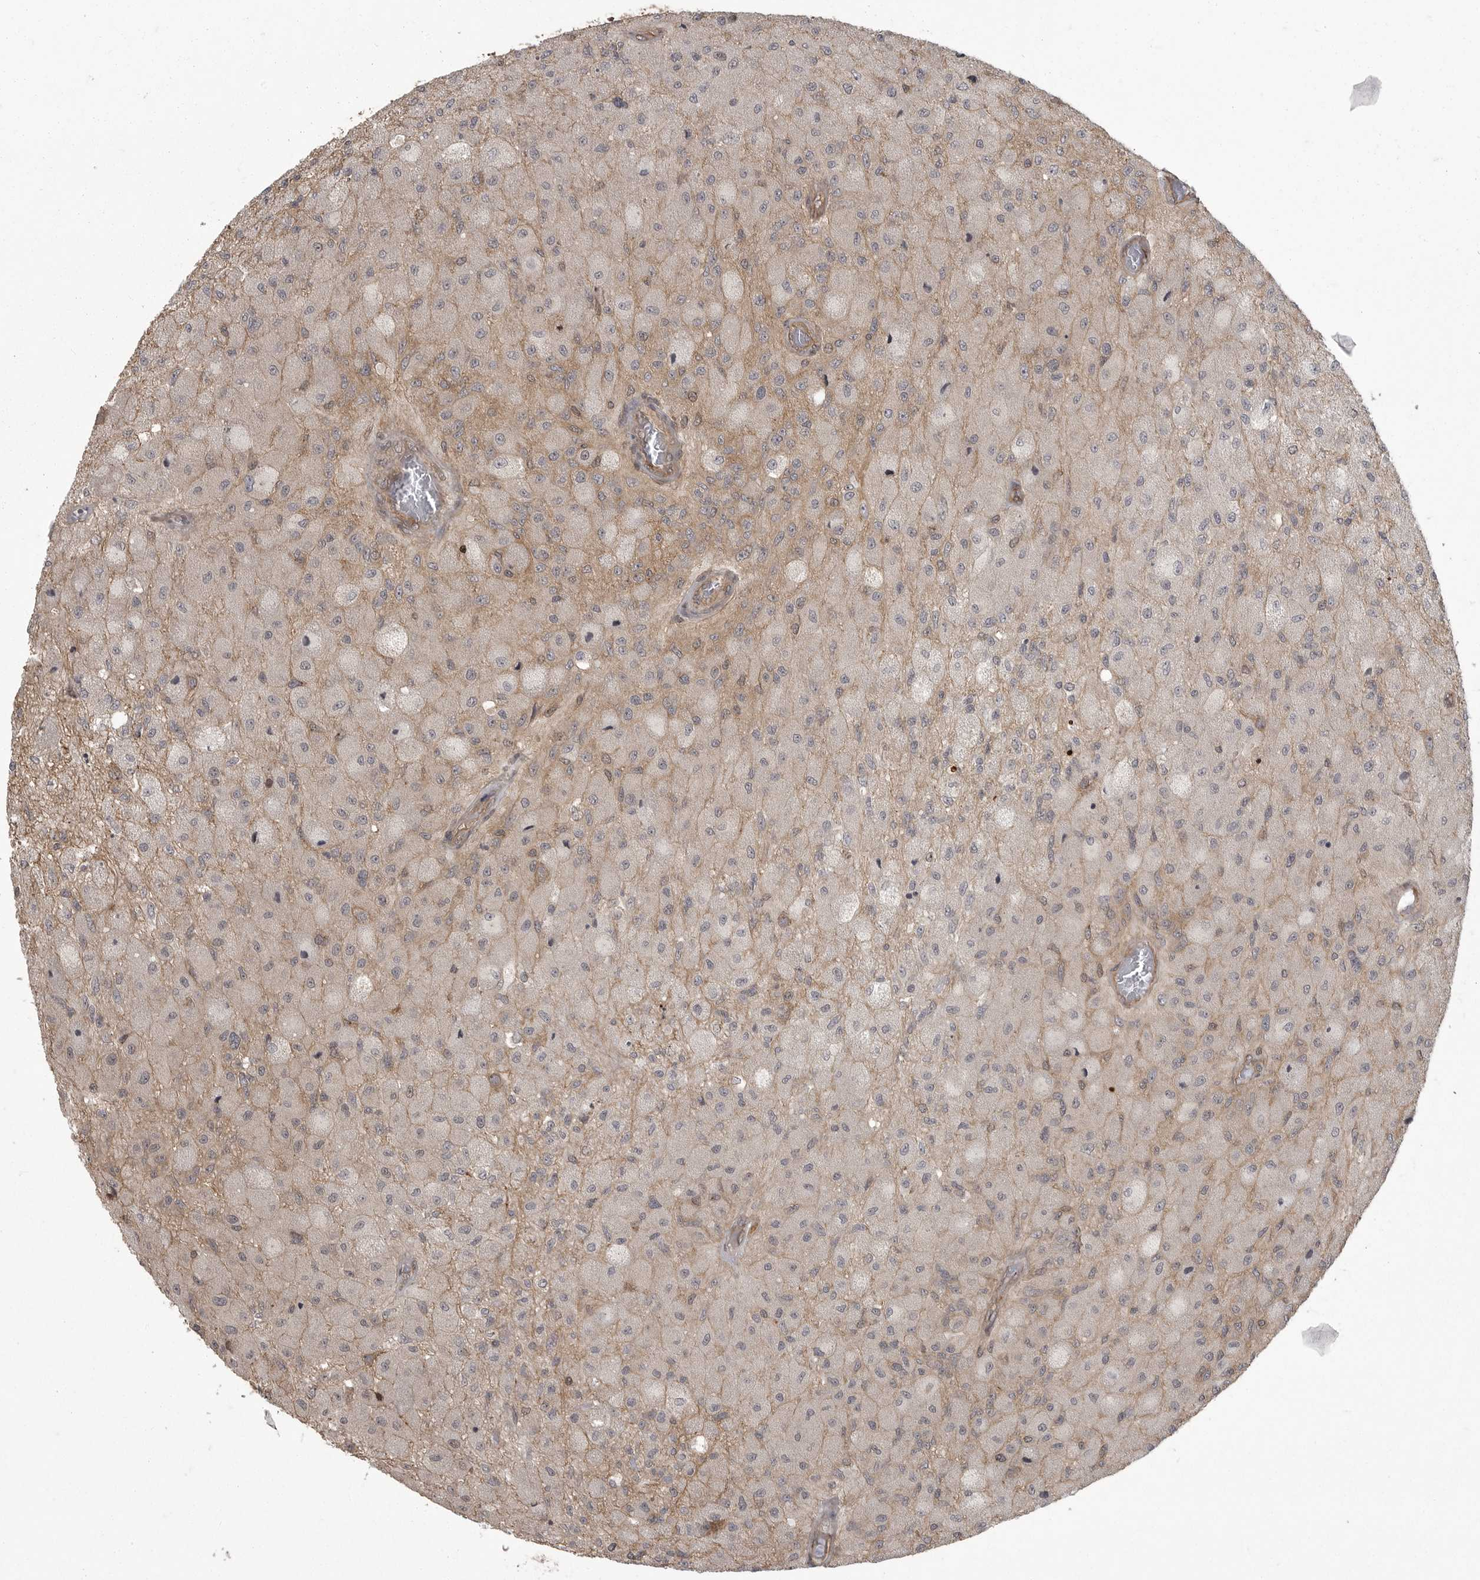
{"staining": {"intensity": "weak", "quantity": "<25%", "location": "cytoplasmic/membranous"}, "tissue": "glioma", "cell_type": "Tumor cells", "image_type": "cancer", "snomed": [{"axis": "morphology", "description": "Normal tissue, NOS"}, {"axis": "morphology", "description": "Glioma, malignant, High grade"}, {"axis": "topography", "description": "Cerebral cortex"}], "caption": "Immunohistochemistry (IHC) of human high-grade glioma (malignant) reveals no staining in tumor cells.", "gene": "DNAJC8", "patient": {"sex": "male", "age": 77}}